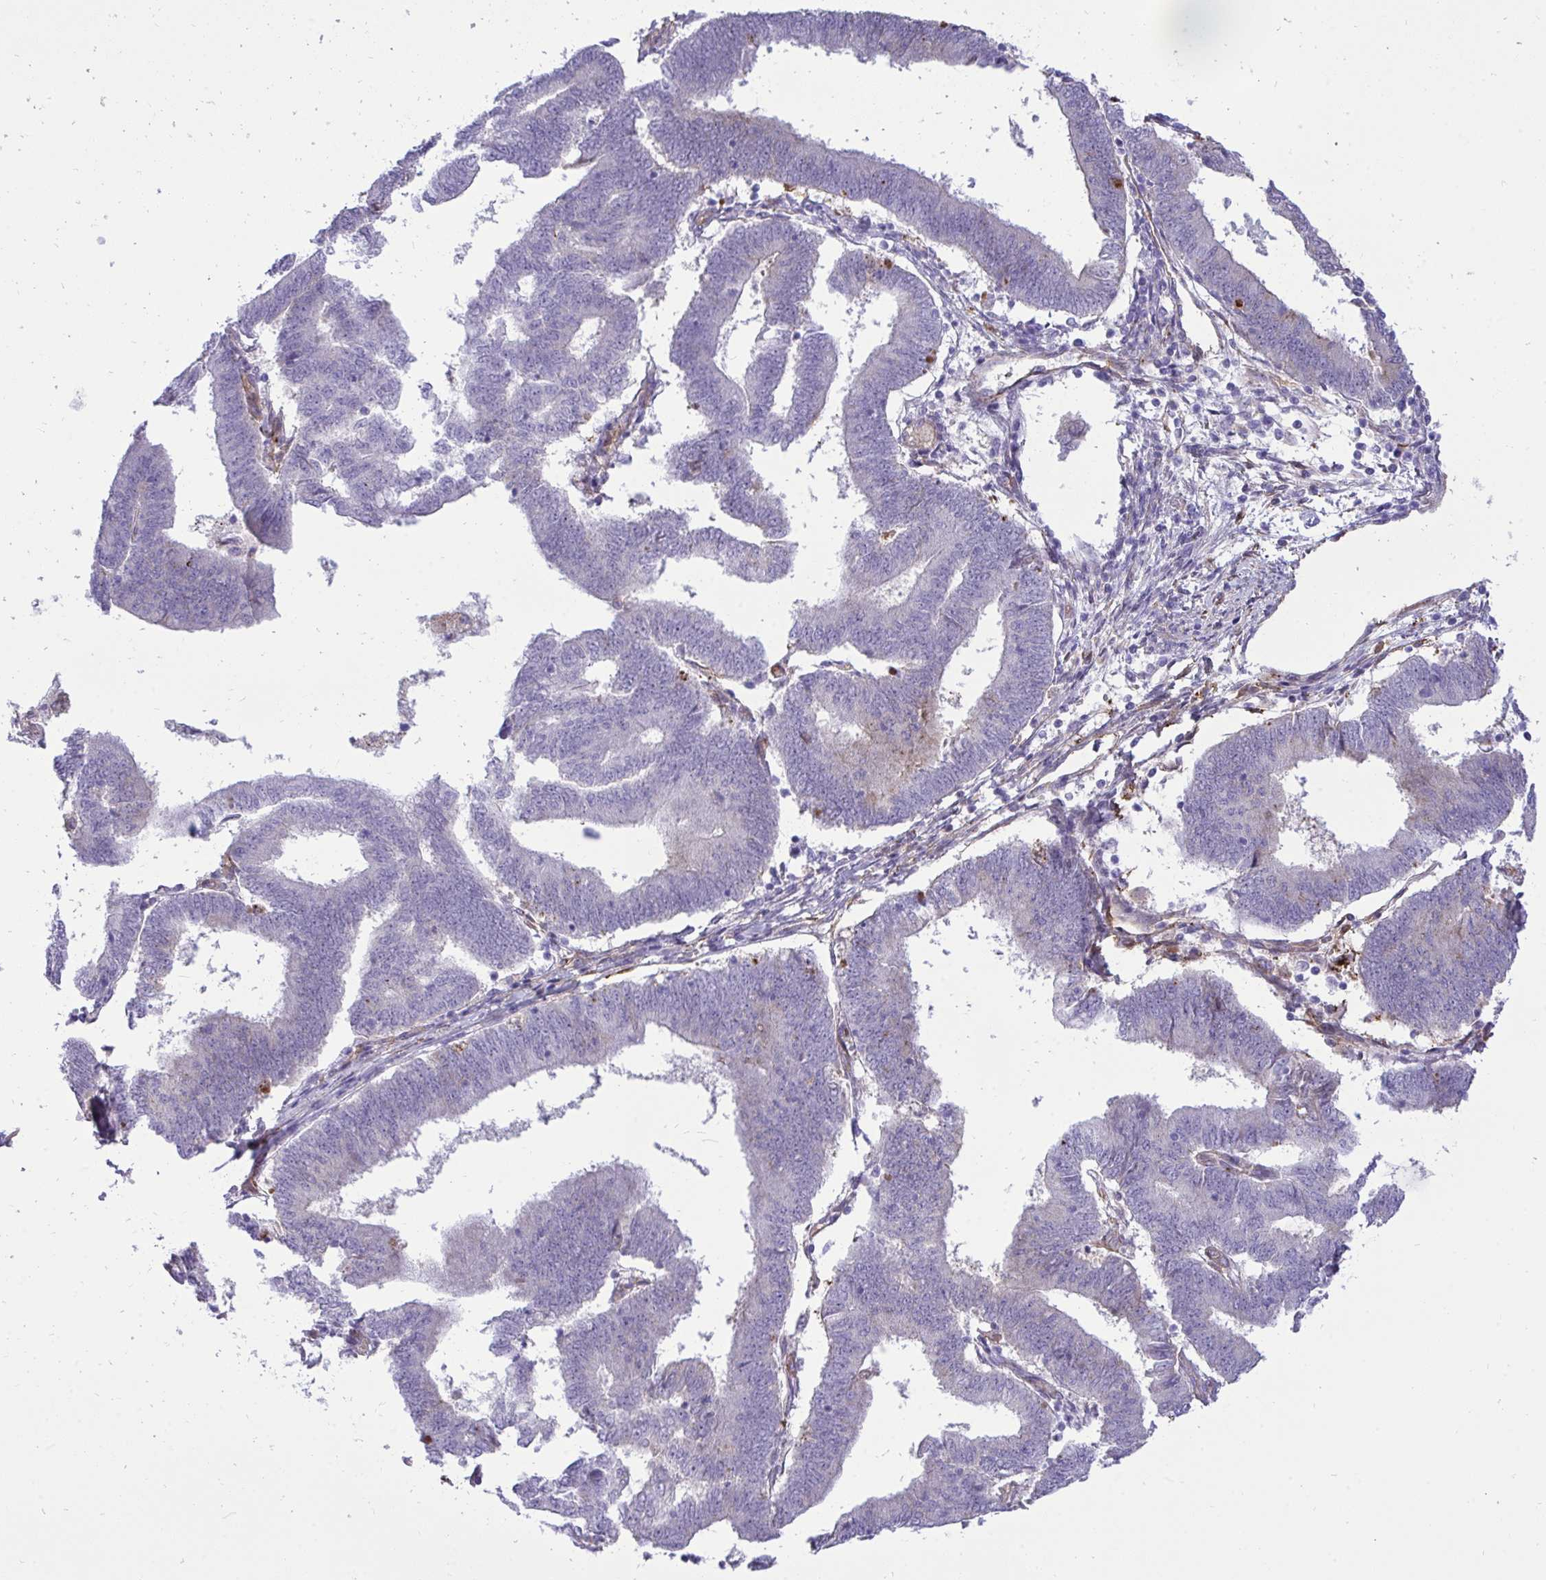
{"staining": {"intensity": "negative", "quantity": "none", "location": "none"}, "tissue": "endometrial cancer", "cell_type": "Tumor cells", "image_type": "cancer", "snomed": [{"axis": "morphology", "description": "Adenocarcinoma, NOS"}, {"axis": "topography", "description": "Endometrium"}], "caption": "DAB (3,3'-diaminobenzidine) immunohistochemical staining of endometrial cancer shows no significant positivity in tumor cells.", "gene": "F2", "patient": {"sex": "female", "age": 70}}